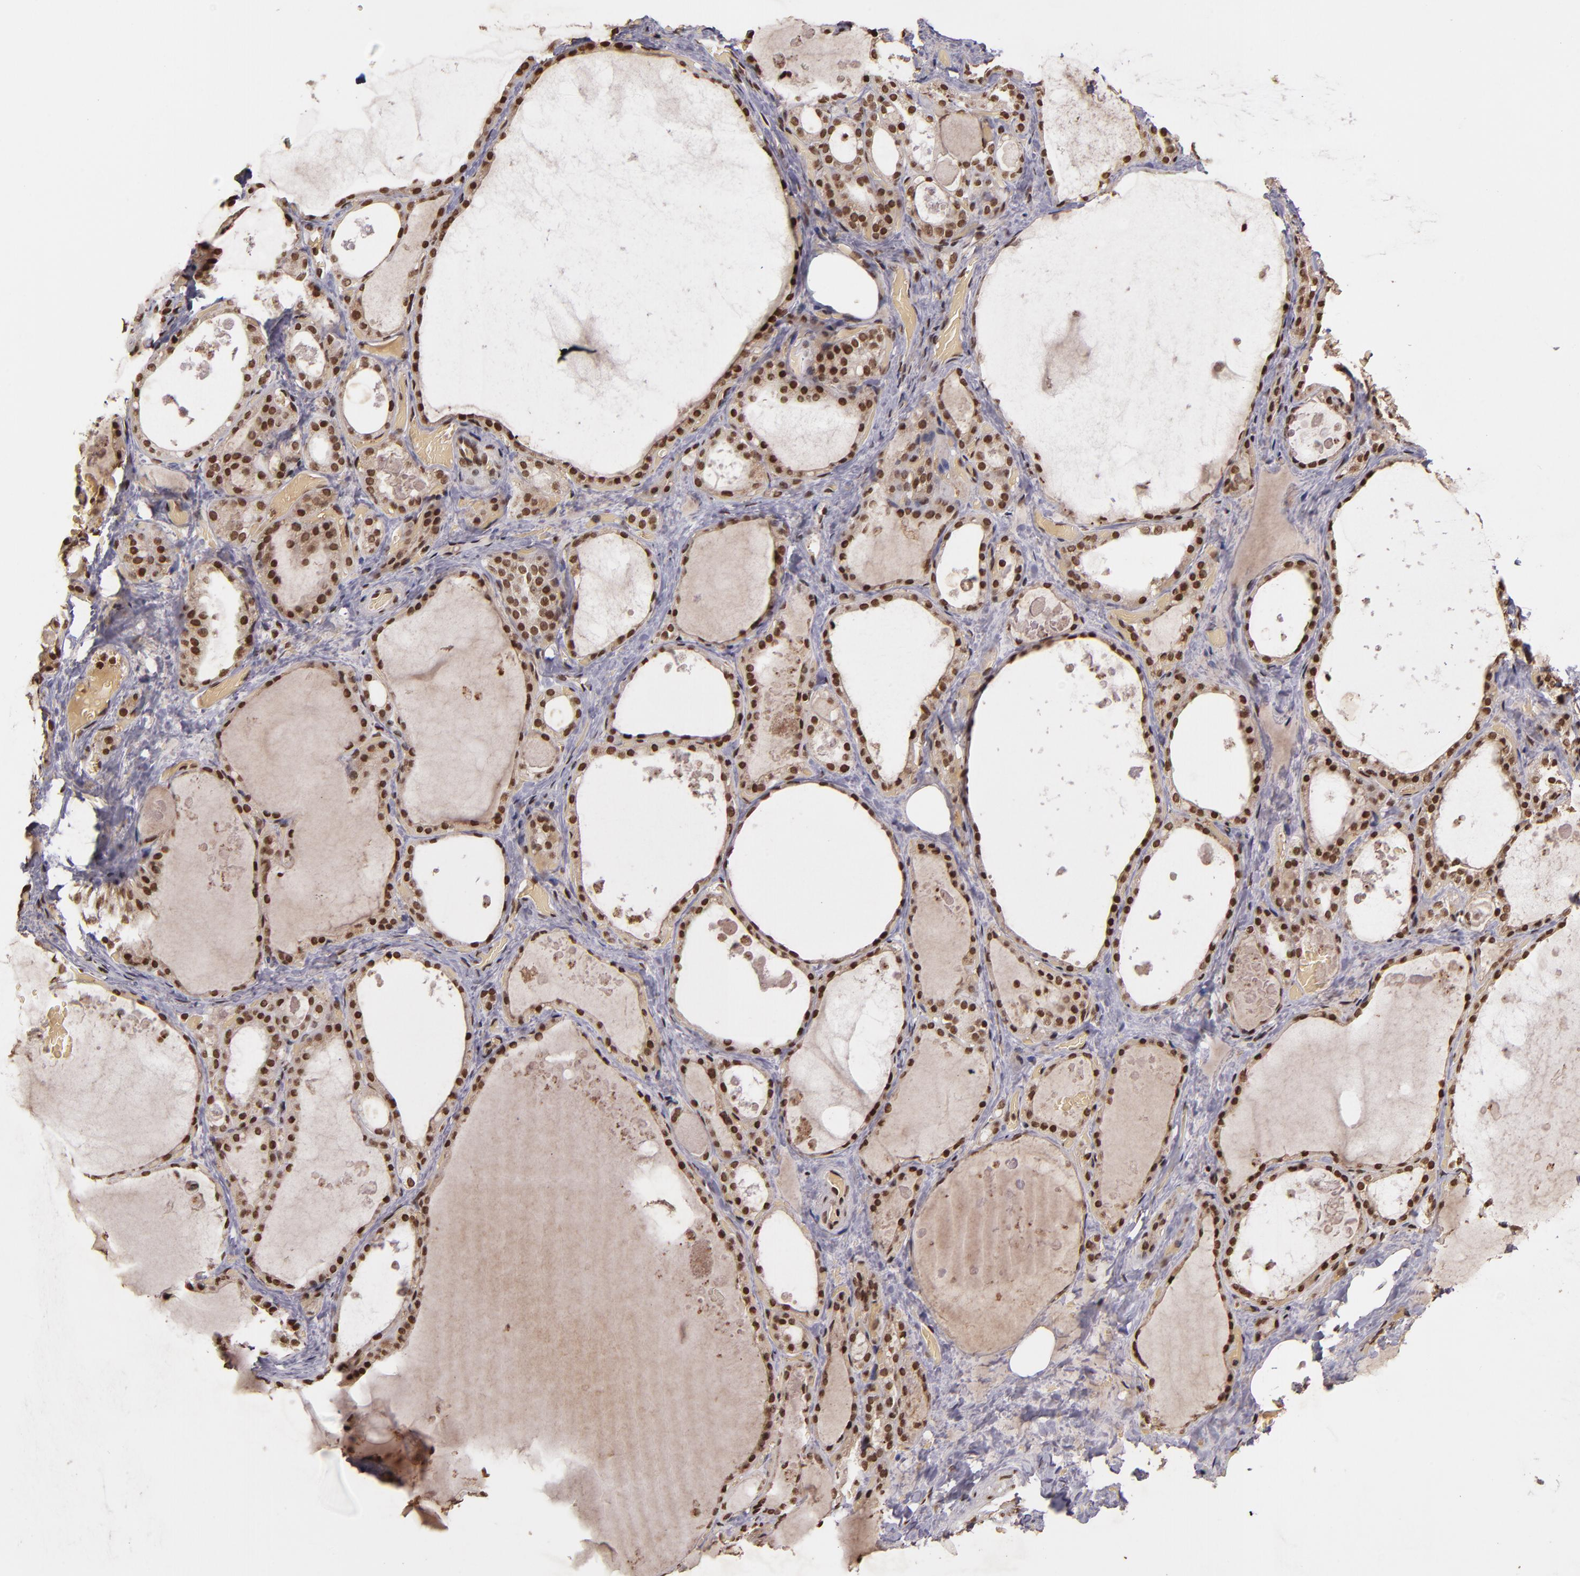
{"staining": {"intensity": "strong", "quantity": ">75%", "location": "nuclear"}, "tissue": "thyroid gland", "cell_type": "Glandular cells", "image_type": "normal", "snomed": [{"axis": "morphology", "description": "Normal tissue, NOS"}, {"axis": "topography", "description": "Thyroid gland"}], "caption": "DAB immunohistochemical staining of normal thyroid gland reveals strong nuclear protein staining in approximately >75% of glandular cells. (Brightfield microscopy of DAB IHC at high magnification).", "gene": "CUL3", "patient": {"sex": "male", "age": 61}}